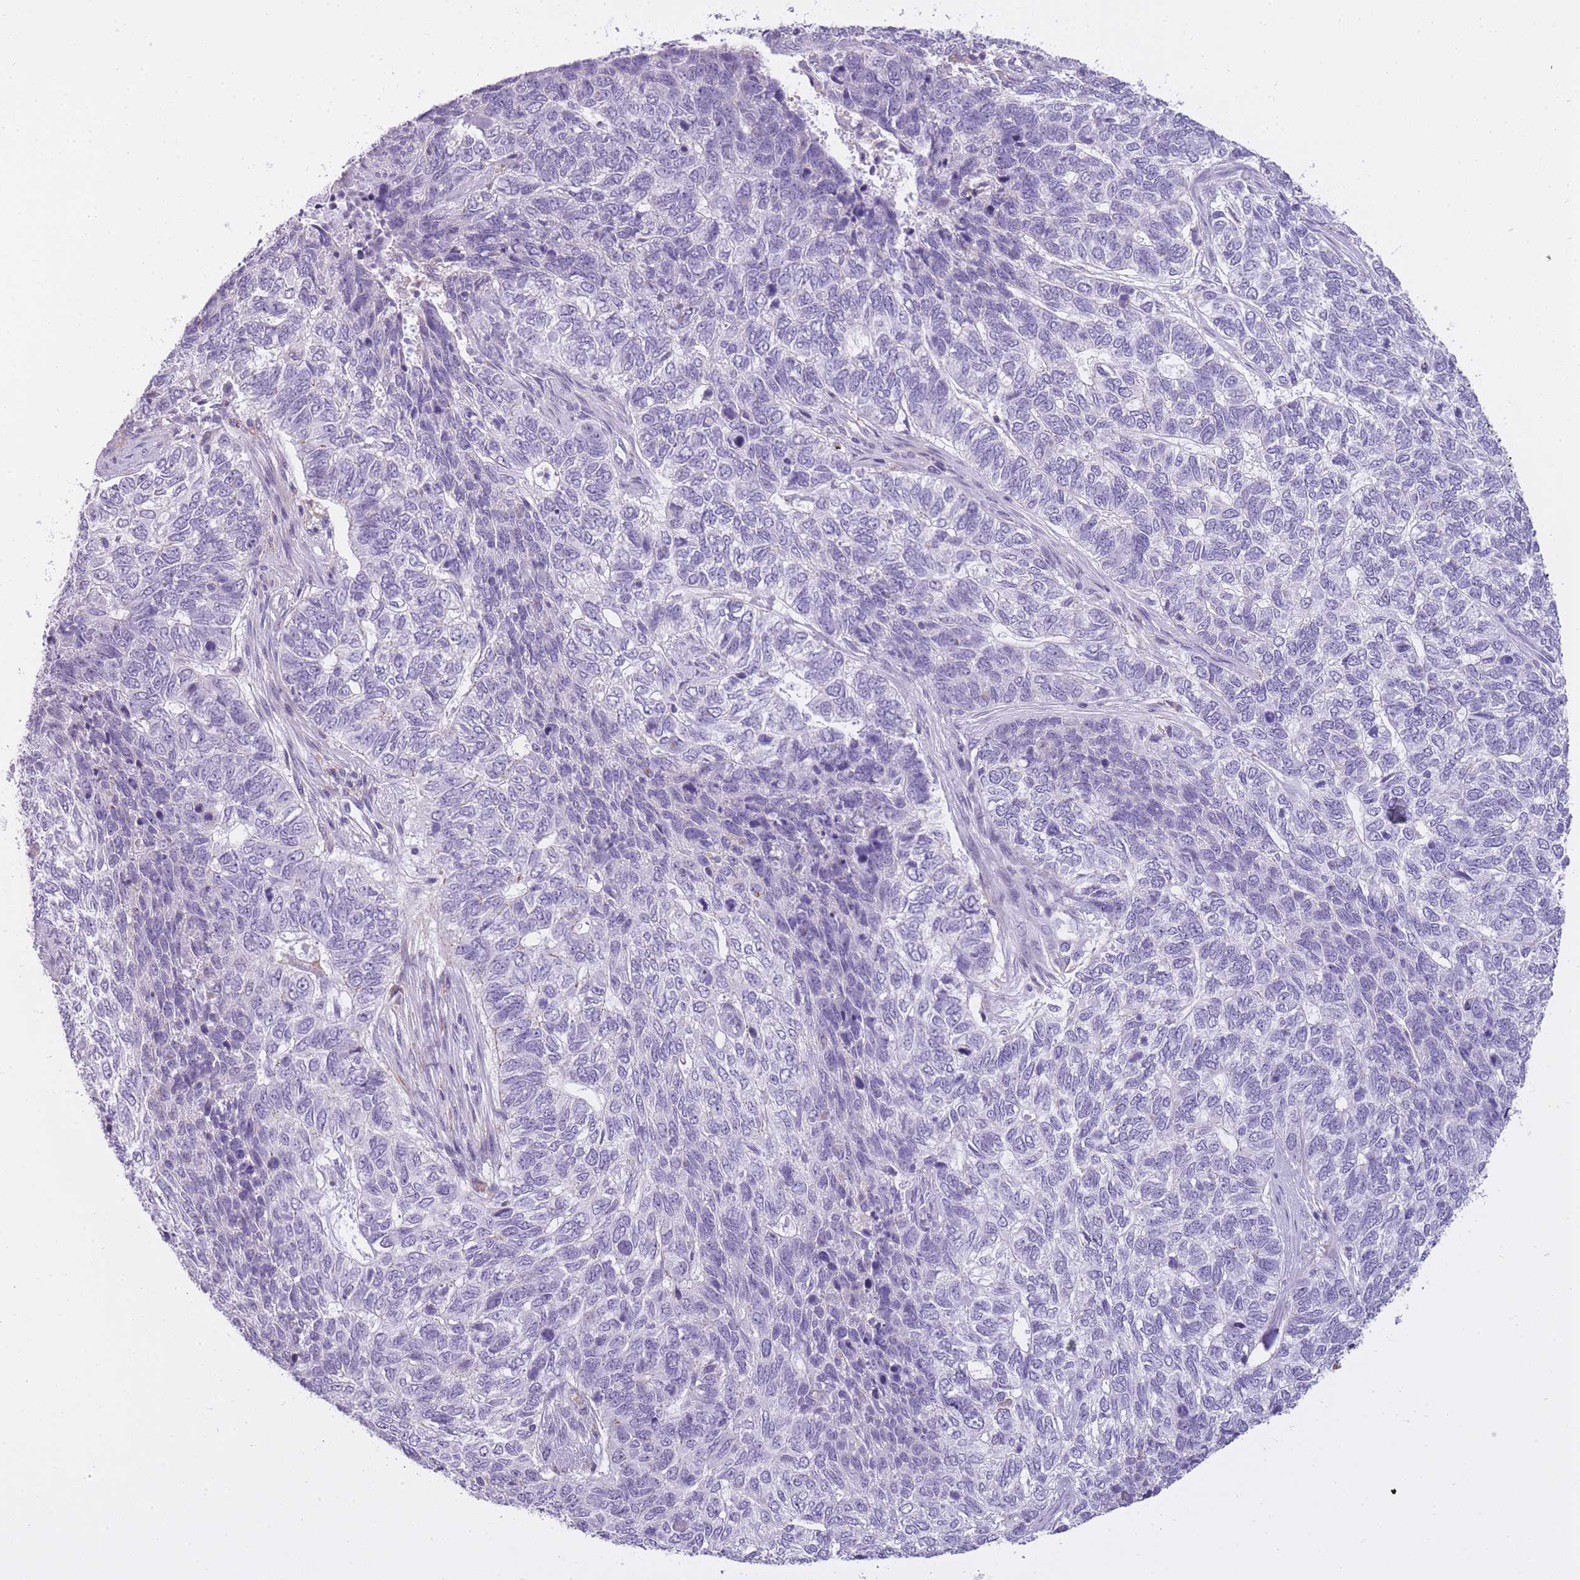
{"staining": {"intensity": "negative", "quantity": "none", "location": "none"}, "tissue": "skin cancer", "cell_type": "Tumor cells", "image_type": "cancer", "snomed": [{"axis": "morphology", "description": "Basal cell carcinoma"}, {"axis": "topography", "description": "Skin"}], "caption": "Tumor cells are negative for brown protein staining in skin cancer (basal cell carcinoma). (DAB IHC visualized using brightfield microscopy, high magnification).", "gene": "RADX", "patient": {"sex": "female", "age": 65}}